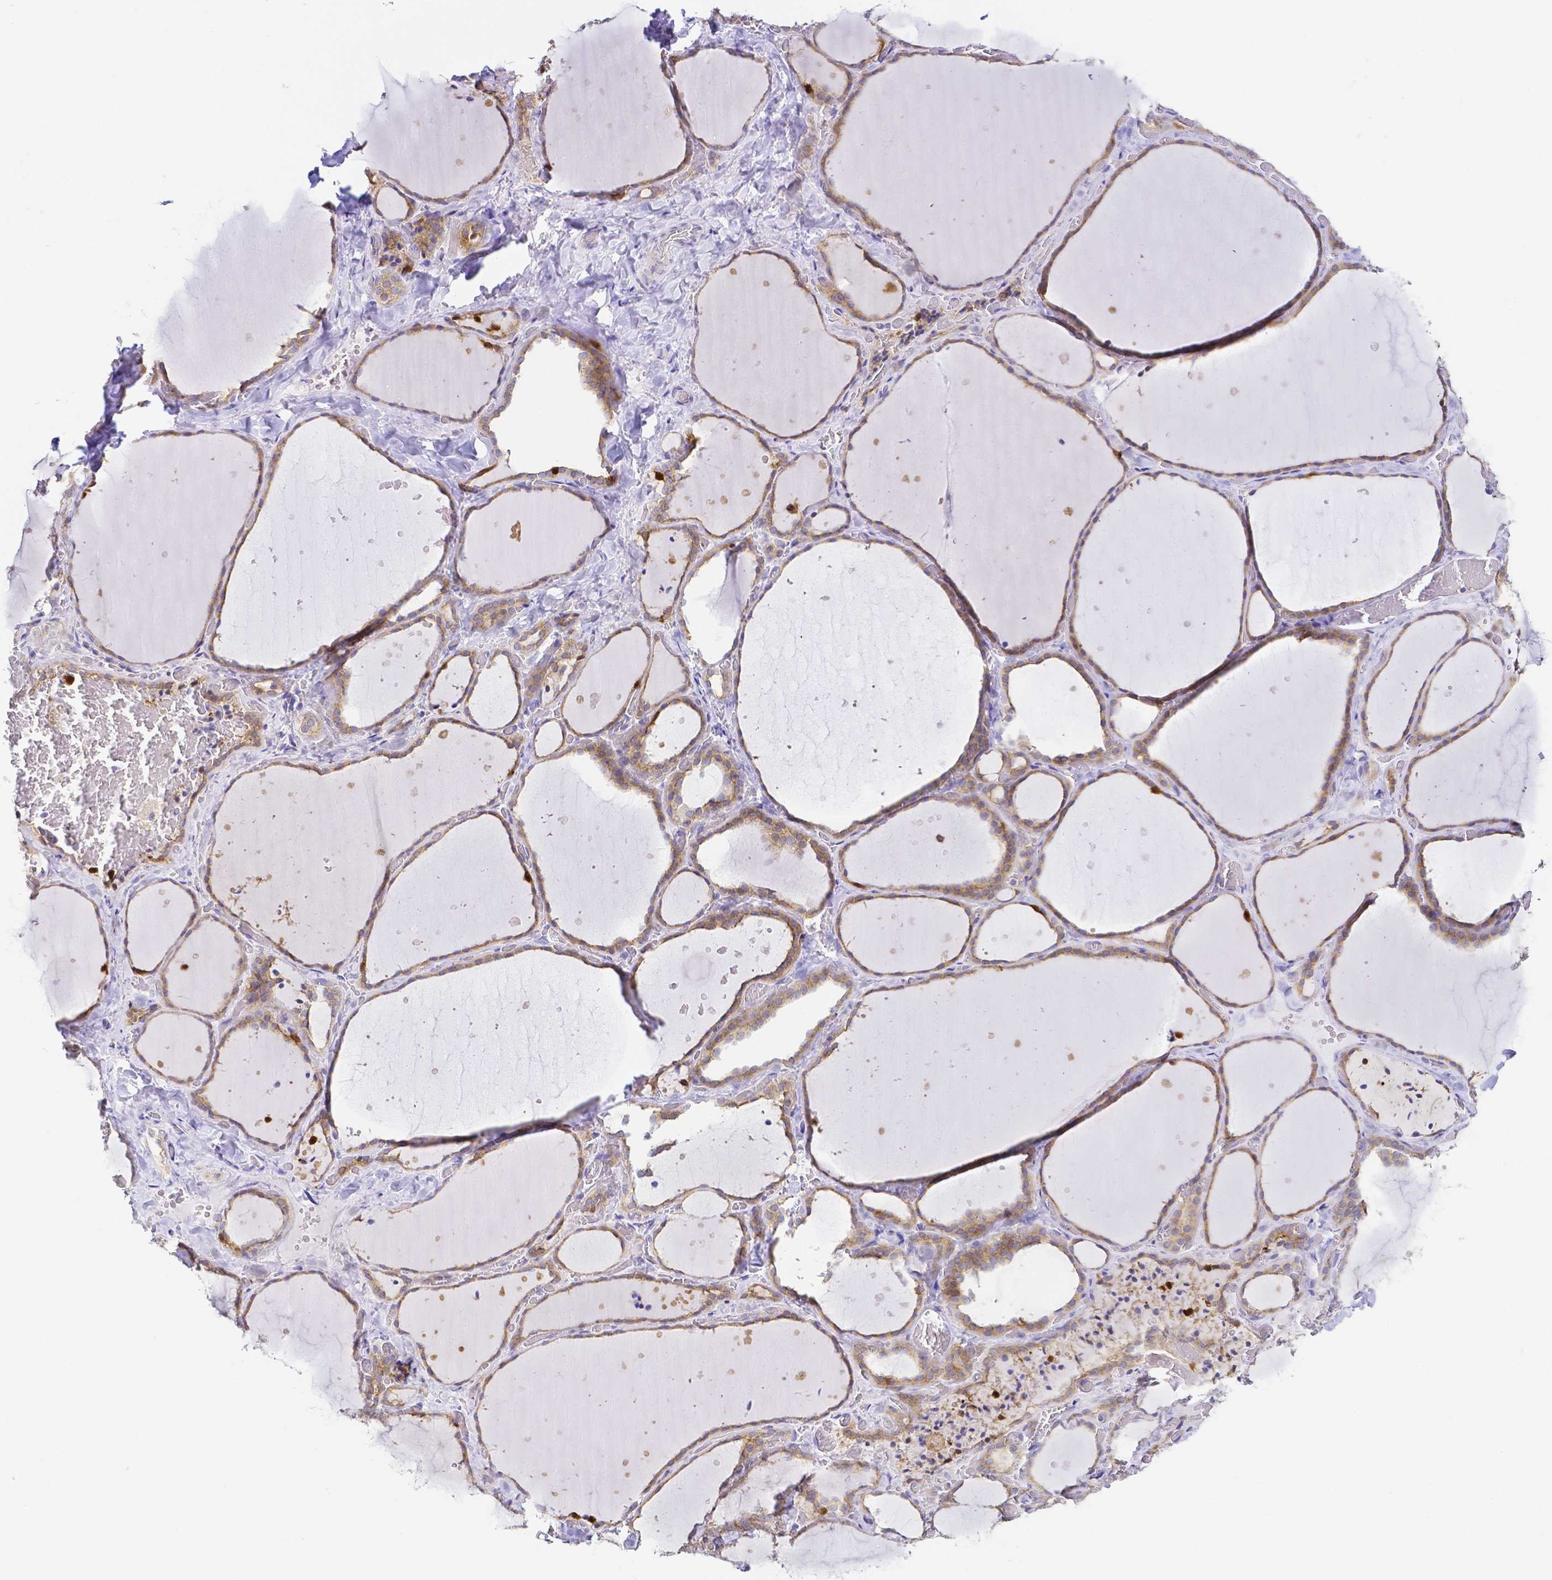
{"staining": {"intensity": "moderate", "quantity": "25%-75%", "location": "cytoplasmic/membranous"}, "tissue": "thyroid gland", "cell_type": "Glandular cells", "image_type": "normal", "snomed": [{"axis": "morphology", "description": "Normal tissue, NOS"}, {"axis": "topography", "description": "Thyroid gland"}], "caption": "Thyroid gland stained with a brown dye exhibits moderate cytoplasmic/membranous positive staining in approximately 25%-75% of glandular cells.", "gene": "PKP3", "patient": {"sex": "female", "age": 36}}